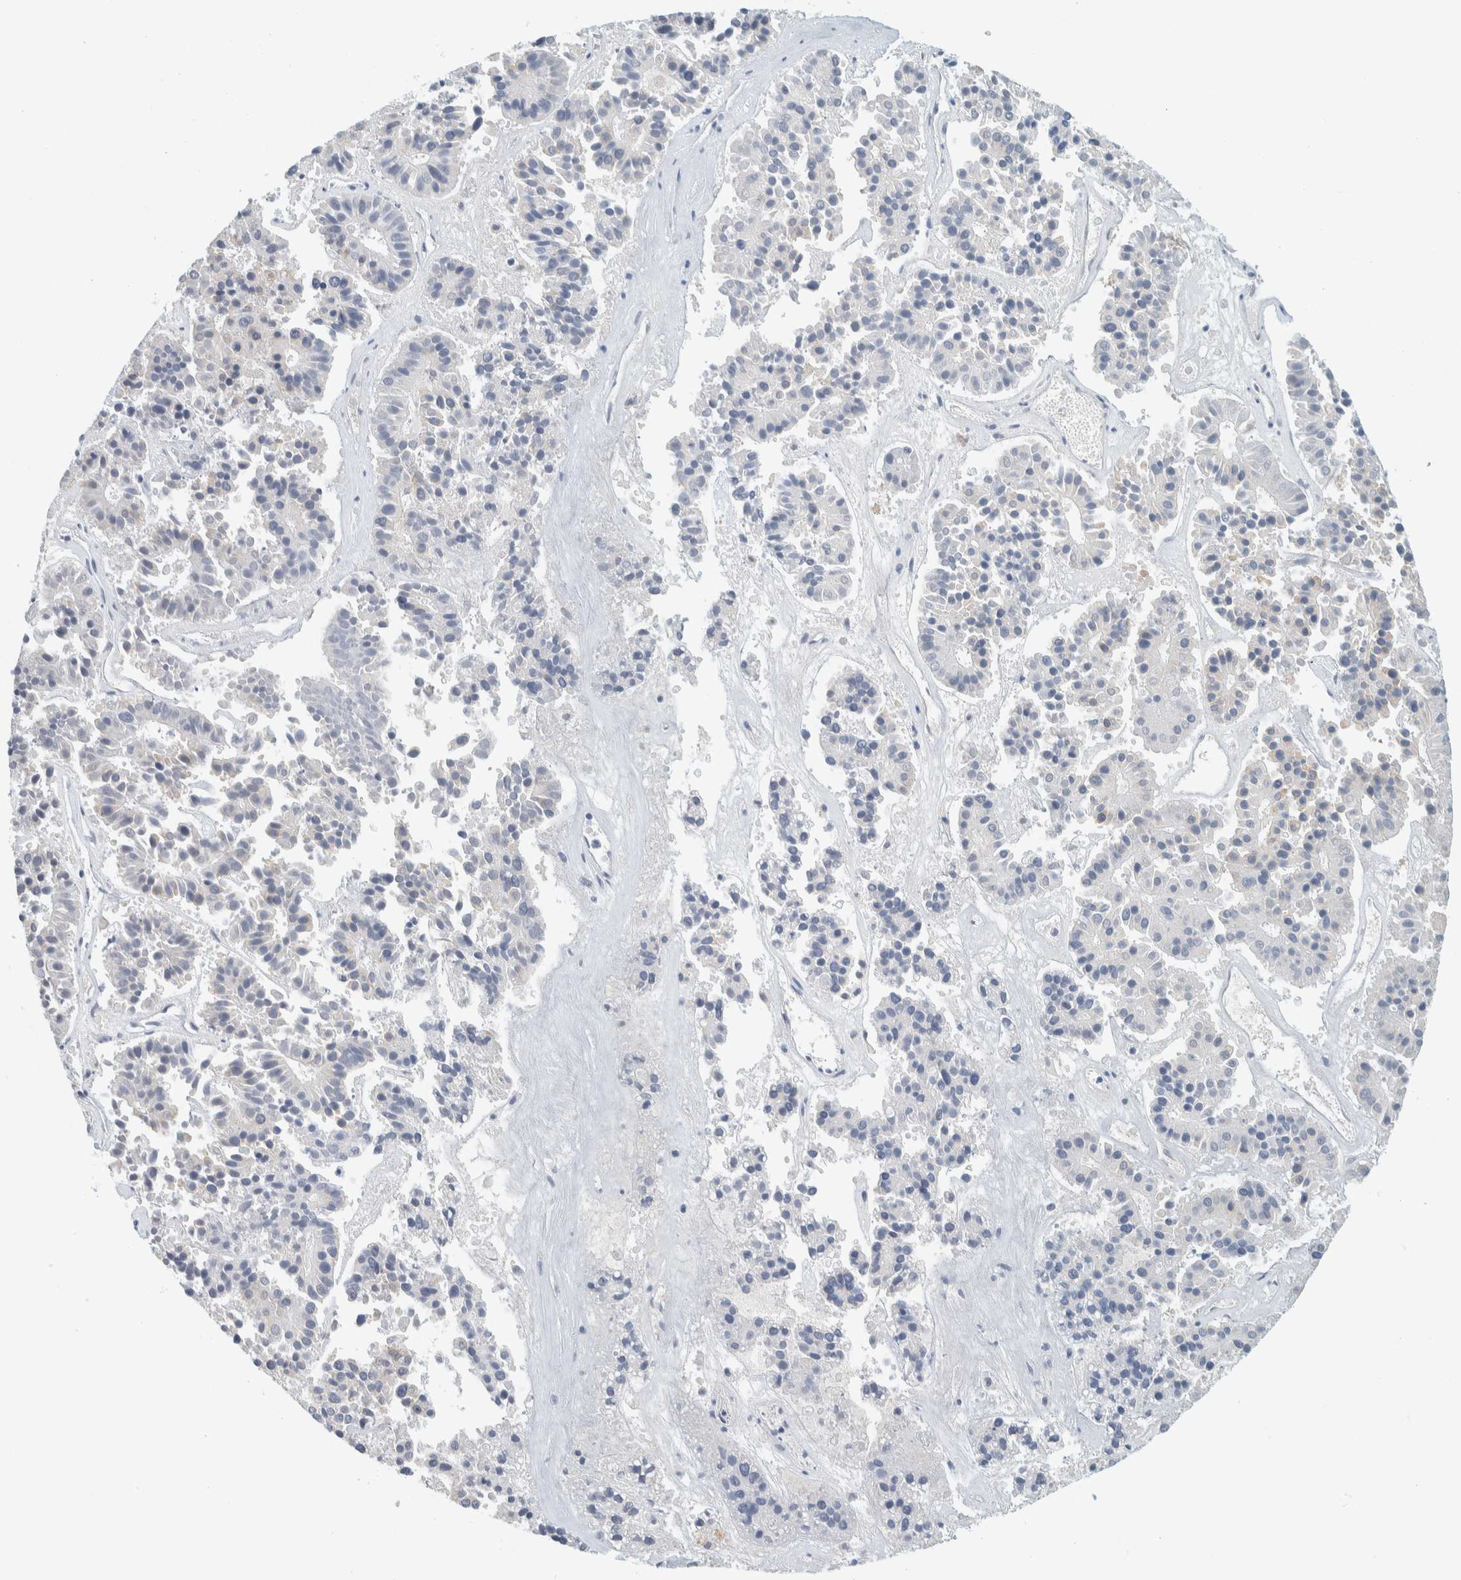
{"staining": {"intensity": "negative", "quantity": "none", "location": "none"}, "tissue": "pancreatic cancer", "cell_type": "Tumor cells", "image_type": "cancer", "snomed": [{"axis": "morphology", "description": "Adenocarcinoma, NOS"}, {"axis": "topography", "description": "Pancreas"}], "caption": "Micrograph shows no protein staining in tumor cells of pancreatic cancer tissue.", "gene": "SUMF2", "patient": {"sex": "male", "age": 50}}